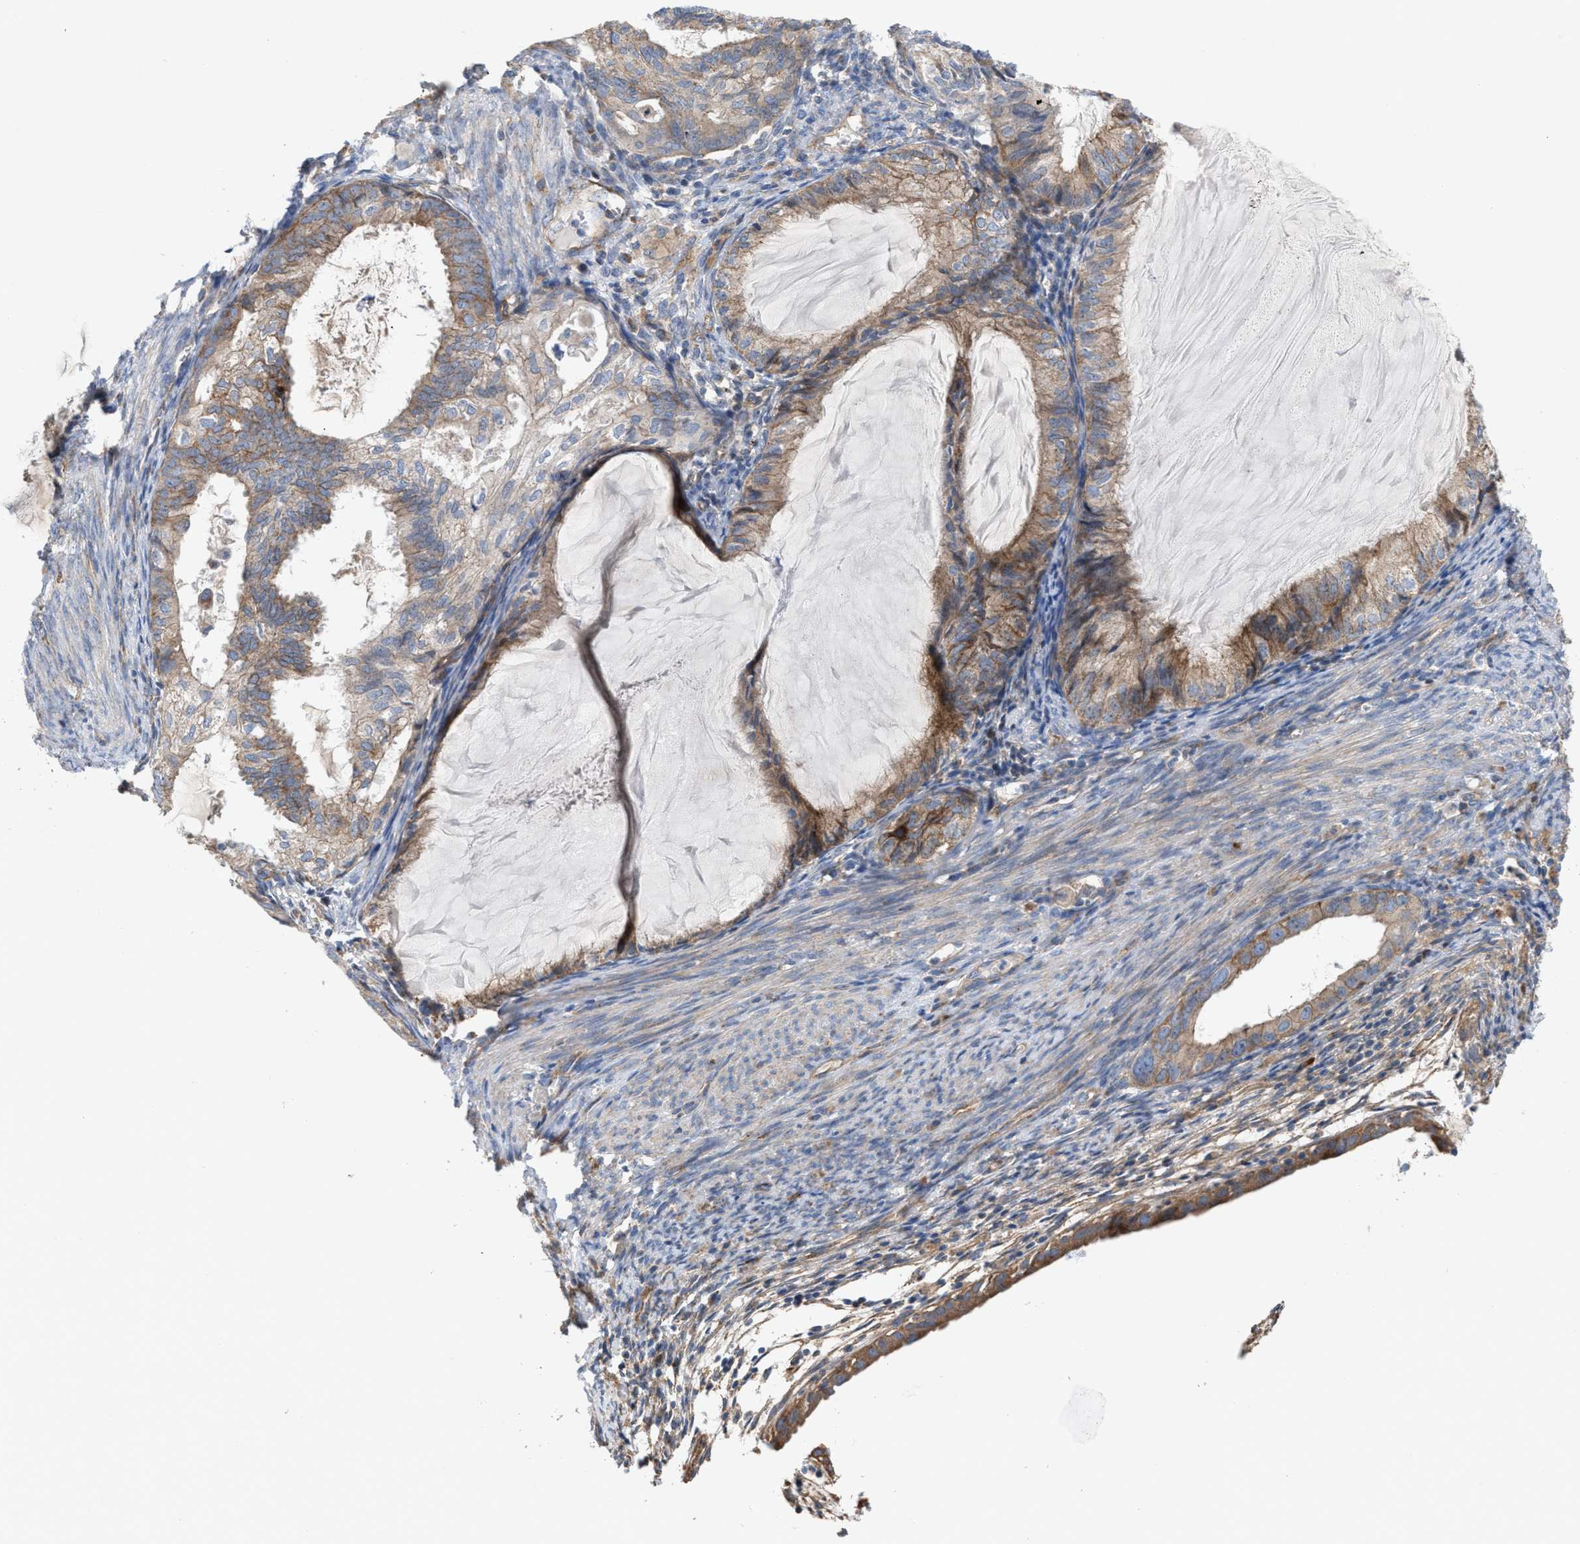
{"staining": {"intensity": "moderate", "quantity": ">75%", "location": "cytoplasmic/membranous"}, "tissue": "cervical cancer", "cell_type": "Tumor cells", "image_type": "cancer", "snomed": [{"axis": "morphology", "description": "Normal tissue, NOS"}, {"axis": "morphology", "description": "Adenocarcinoma, NOS"}, {"axis": "topography", "description": "Cervix"}, {"axis": "topography", "description": "Endometrium"}], "caption": "Protein staining of cervical cancer tissue demonstrates moderate cytoplasmic/membranous positivity in approximately >75% of tumor cells.", "gene": "OXSM", "patient": {"sex": "female", "age": 86}}